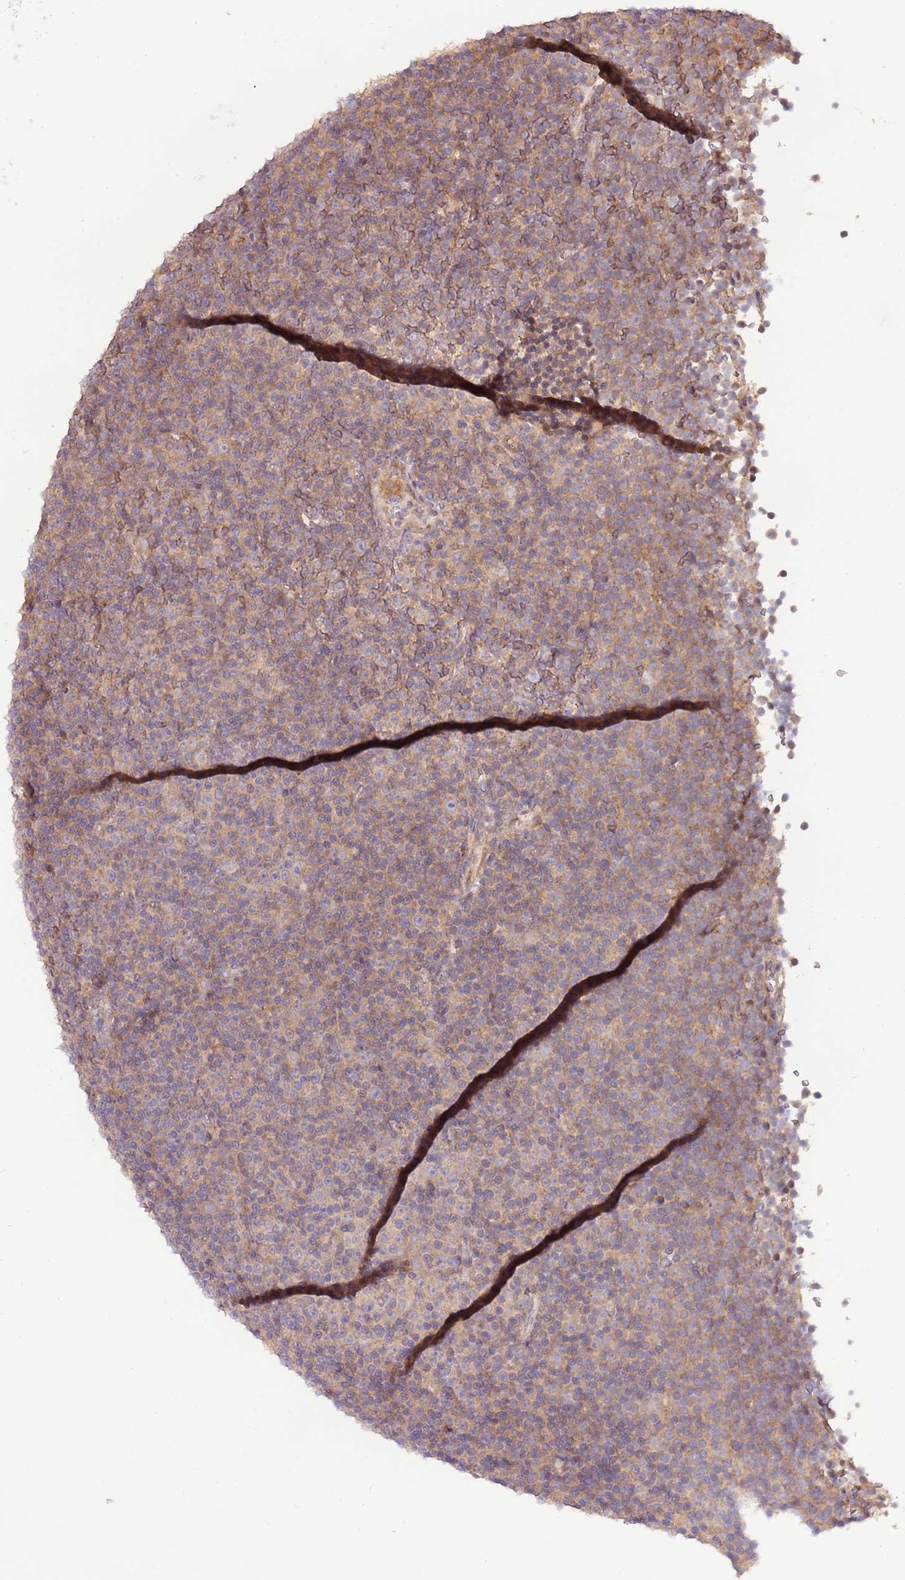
{"staining": {"intensity": "weak", "quantity": "25%-75%", "location": "cytoplasmic/membranous"}, "tissue": "lymphoma", "cell_type": "Tumor cells", "image_type": "cancer", "snomed": [{"axis": "morphology", "description": "Malignant lymphoma, non-Hodgkin's type, Low grade"}, {"axis": "topography", "description": "Lymph node"}], "caption": "DAB immunohistochemical staining of human low-grade malignant lymphoma, non-Hodgkin's type demonstrates weak cytoplasmic/membranous protein staining in about 25%-75% of tumor cells.", "gene": "RNF128", "patient": {"sex": "female", "age": 67}}